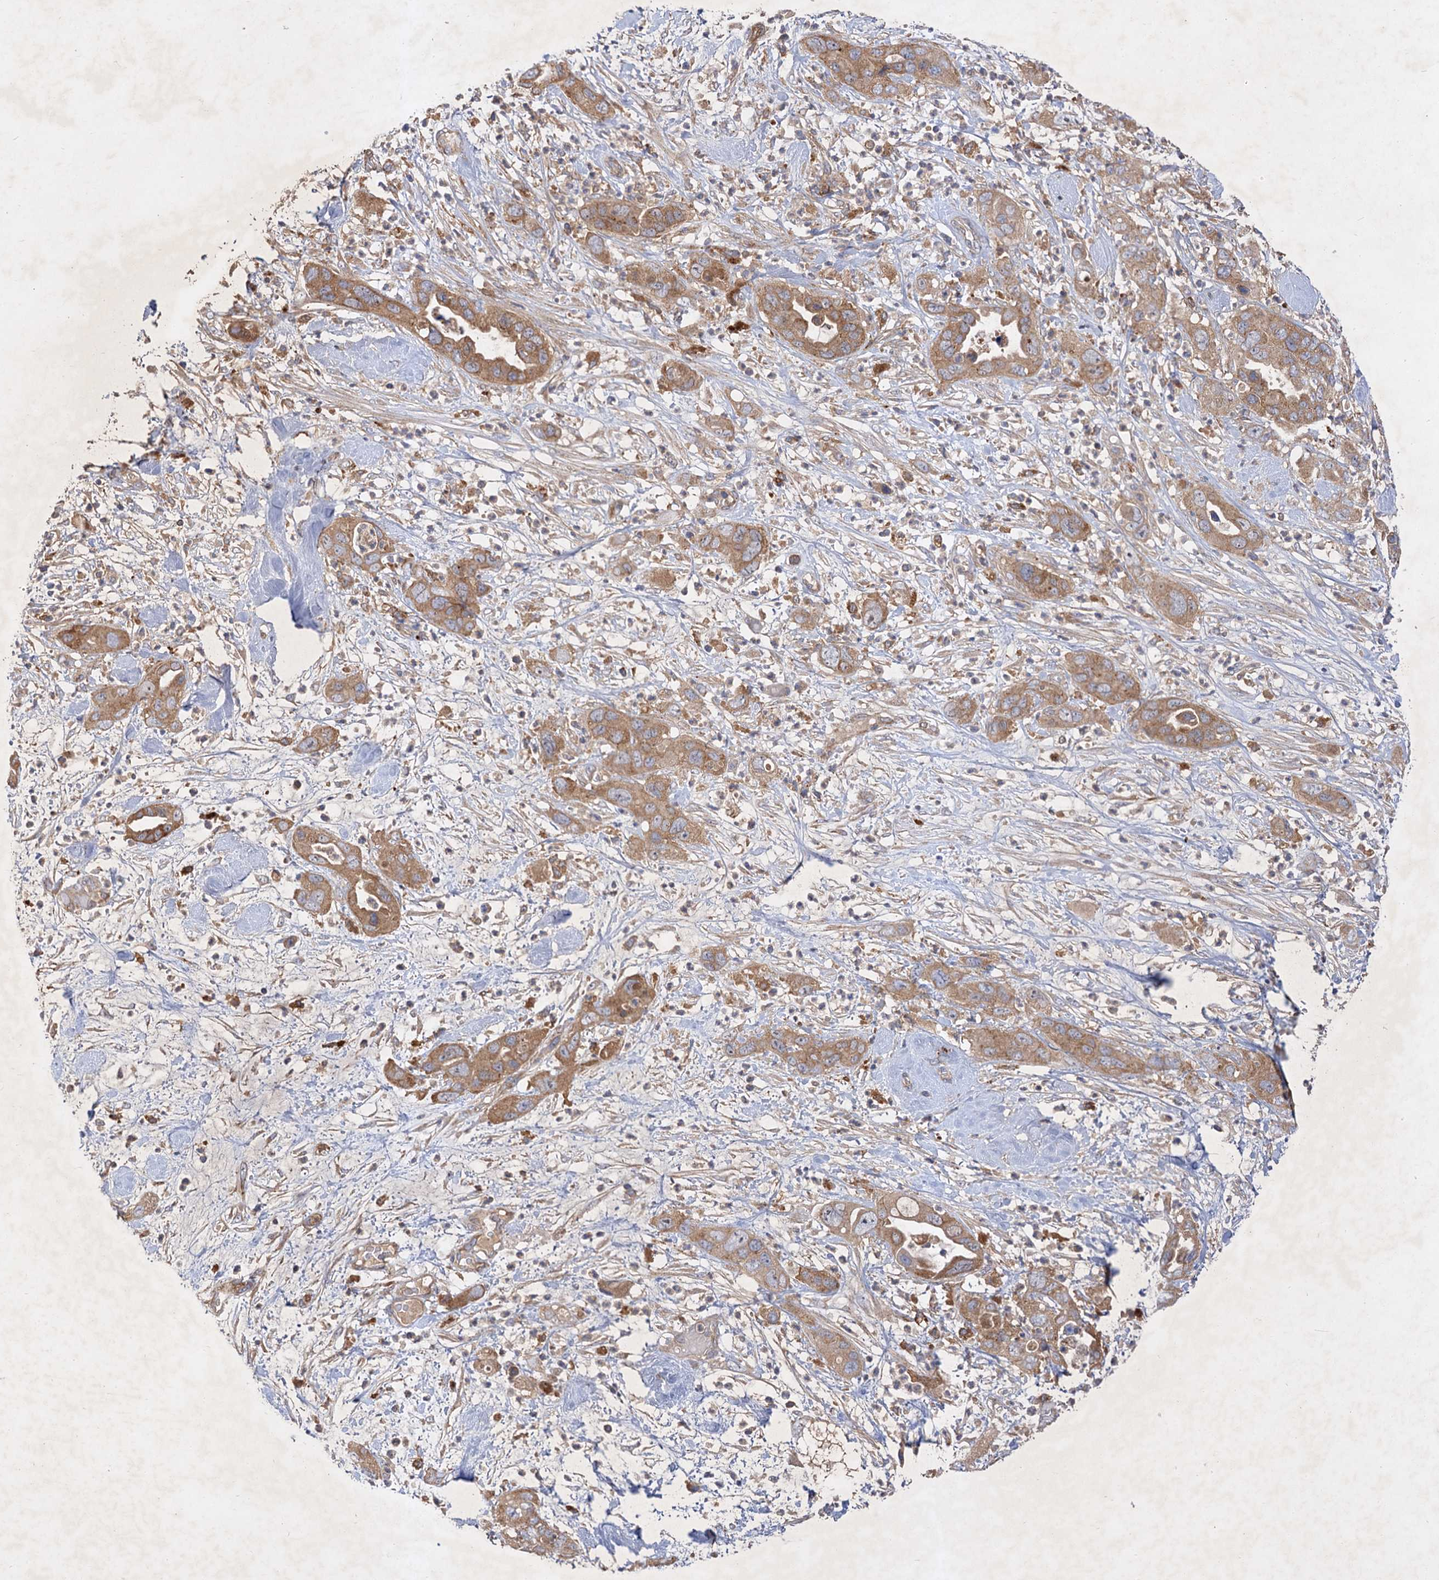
{"staining": {"intensity": "moderate", "quantity": ">75%", "location": "cytoplasmic/membranous"}, "tissue": "pancreatic cancer", "cell_type": "Tumor cells", "image_type": "cancer", "snomed": [{"axis": "morphology", "description": "Adenocarcinoma, NOS"}, {"axis": "topography", "description": "Pancreas"}], "caption": "Immunohistochemistry of human pancreatic cancer (adenocarcinoma) displays medium levels of moderate cytoplasmic/membranous expression in about >75% of tumor cells.", "gene": "PATL1", "patient": {"sex": "female", "age": 71}}